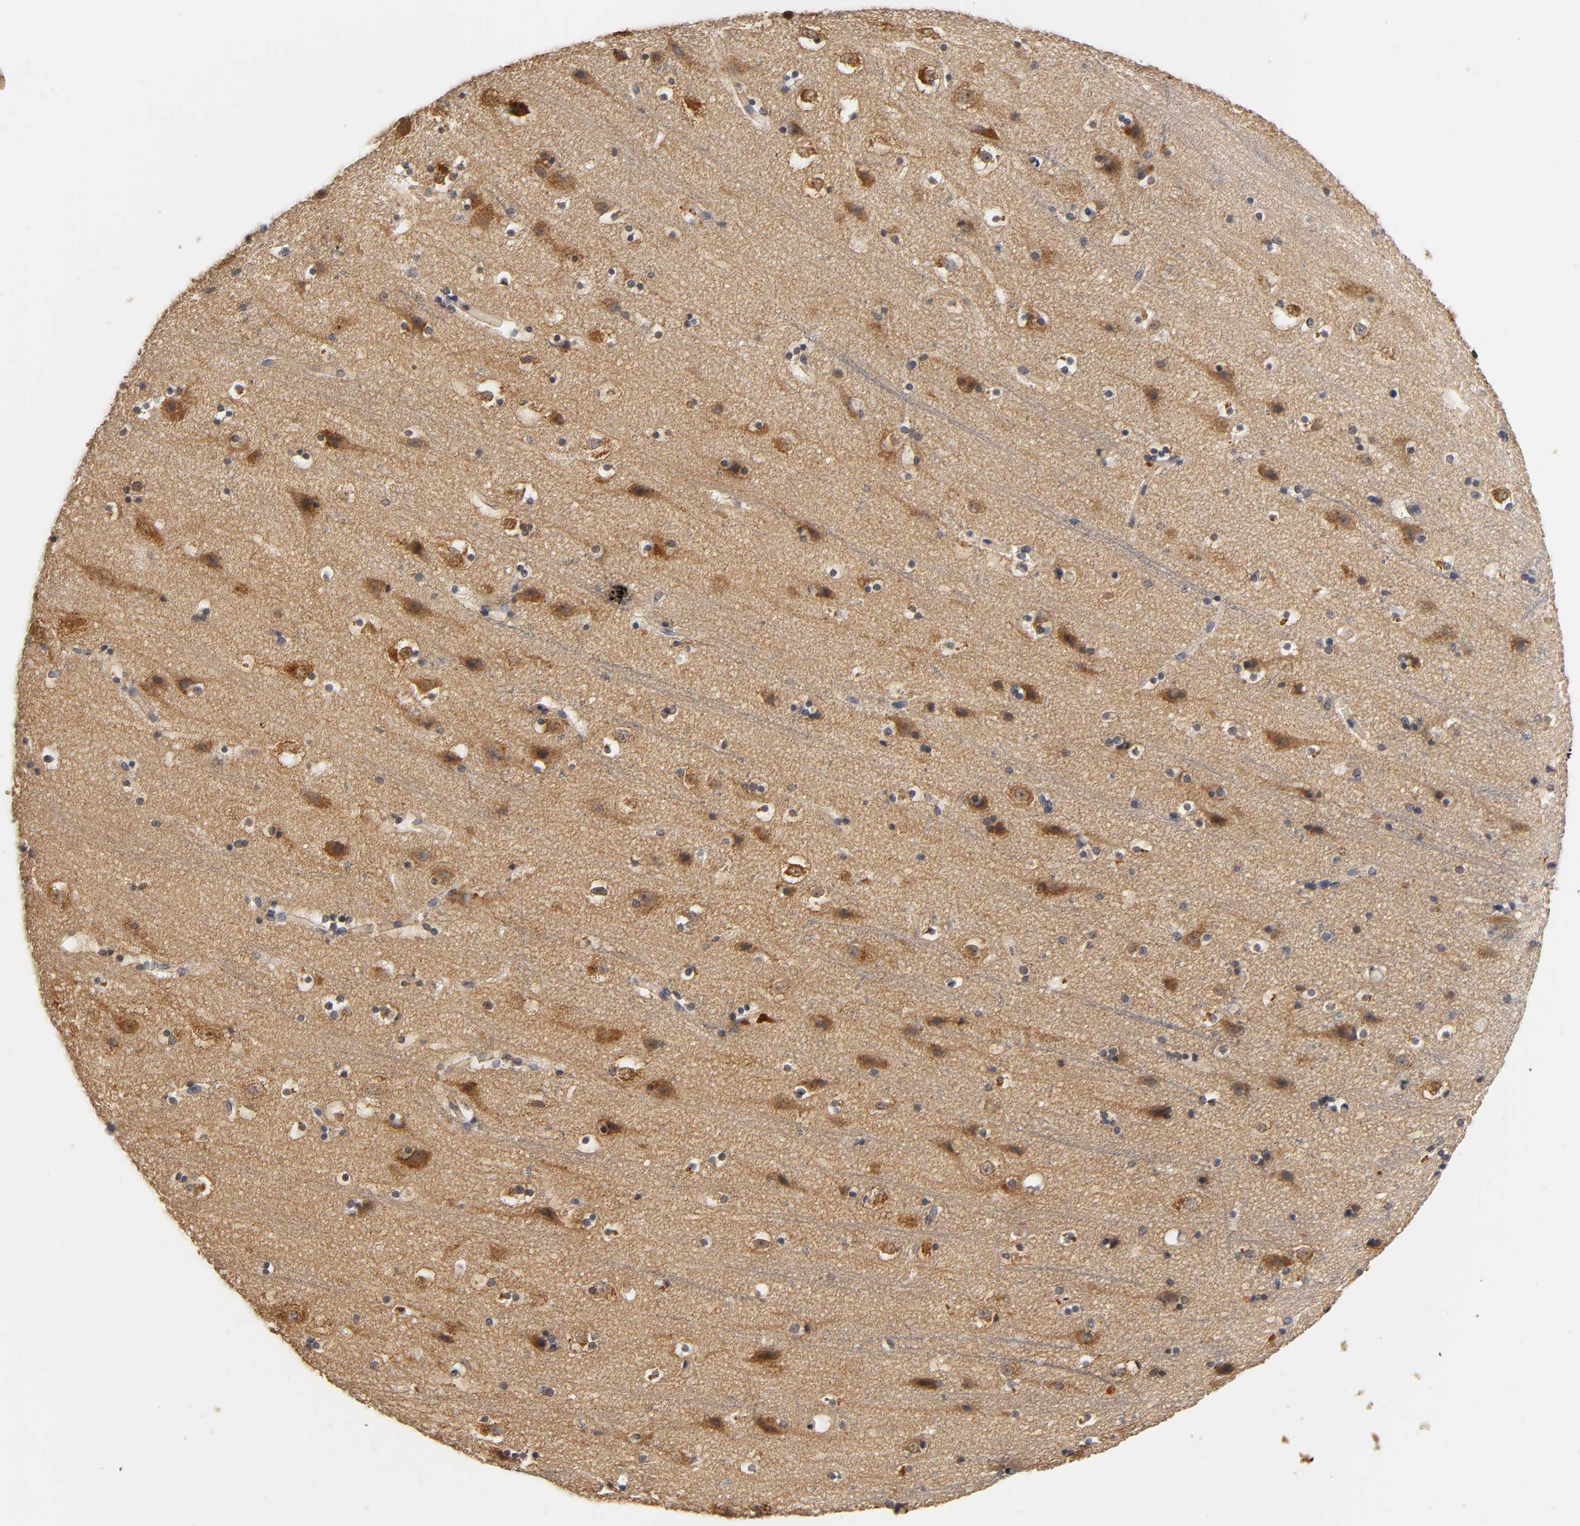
{"staining": {"intensity": "weak", "quantity": "25%-75%", "location": "cytoplasmic/membranous"}, "tissue": "cerebral cortex", "cell_type": "Endothelial cells", "image_type": "normal", "snomed": [{"axis": "morphology", "description": "Normal tissue, NOS"}, {"axis": "topography", "description": "Cerebral cortex"}], "caption": "Protein expression analysis of benign cerebral cortex reveals weak cytoplasmic/membranous positivity in about 25%-75% of endothelial cells. (brown staining indicates protein expression, while blue staining denotes nuclei).", "gene": "SCAP", "patient": {"sex": "male", "age": 45}}